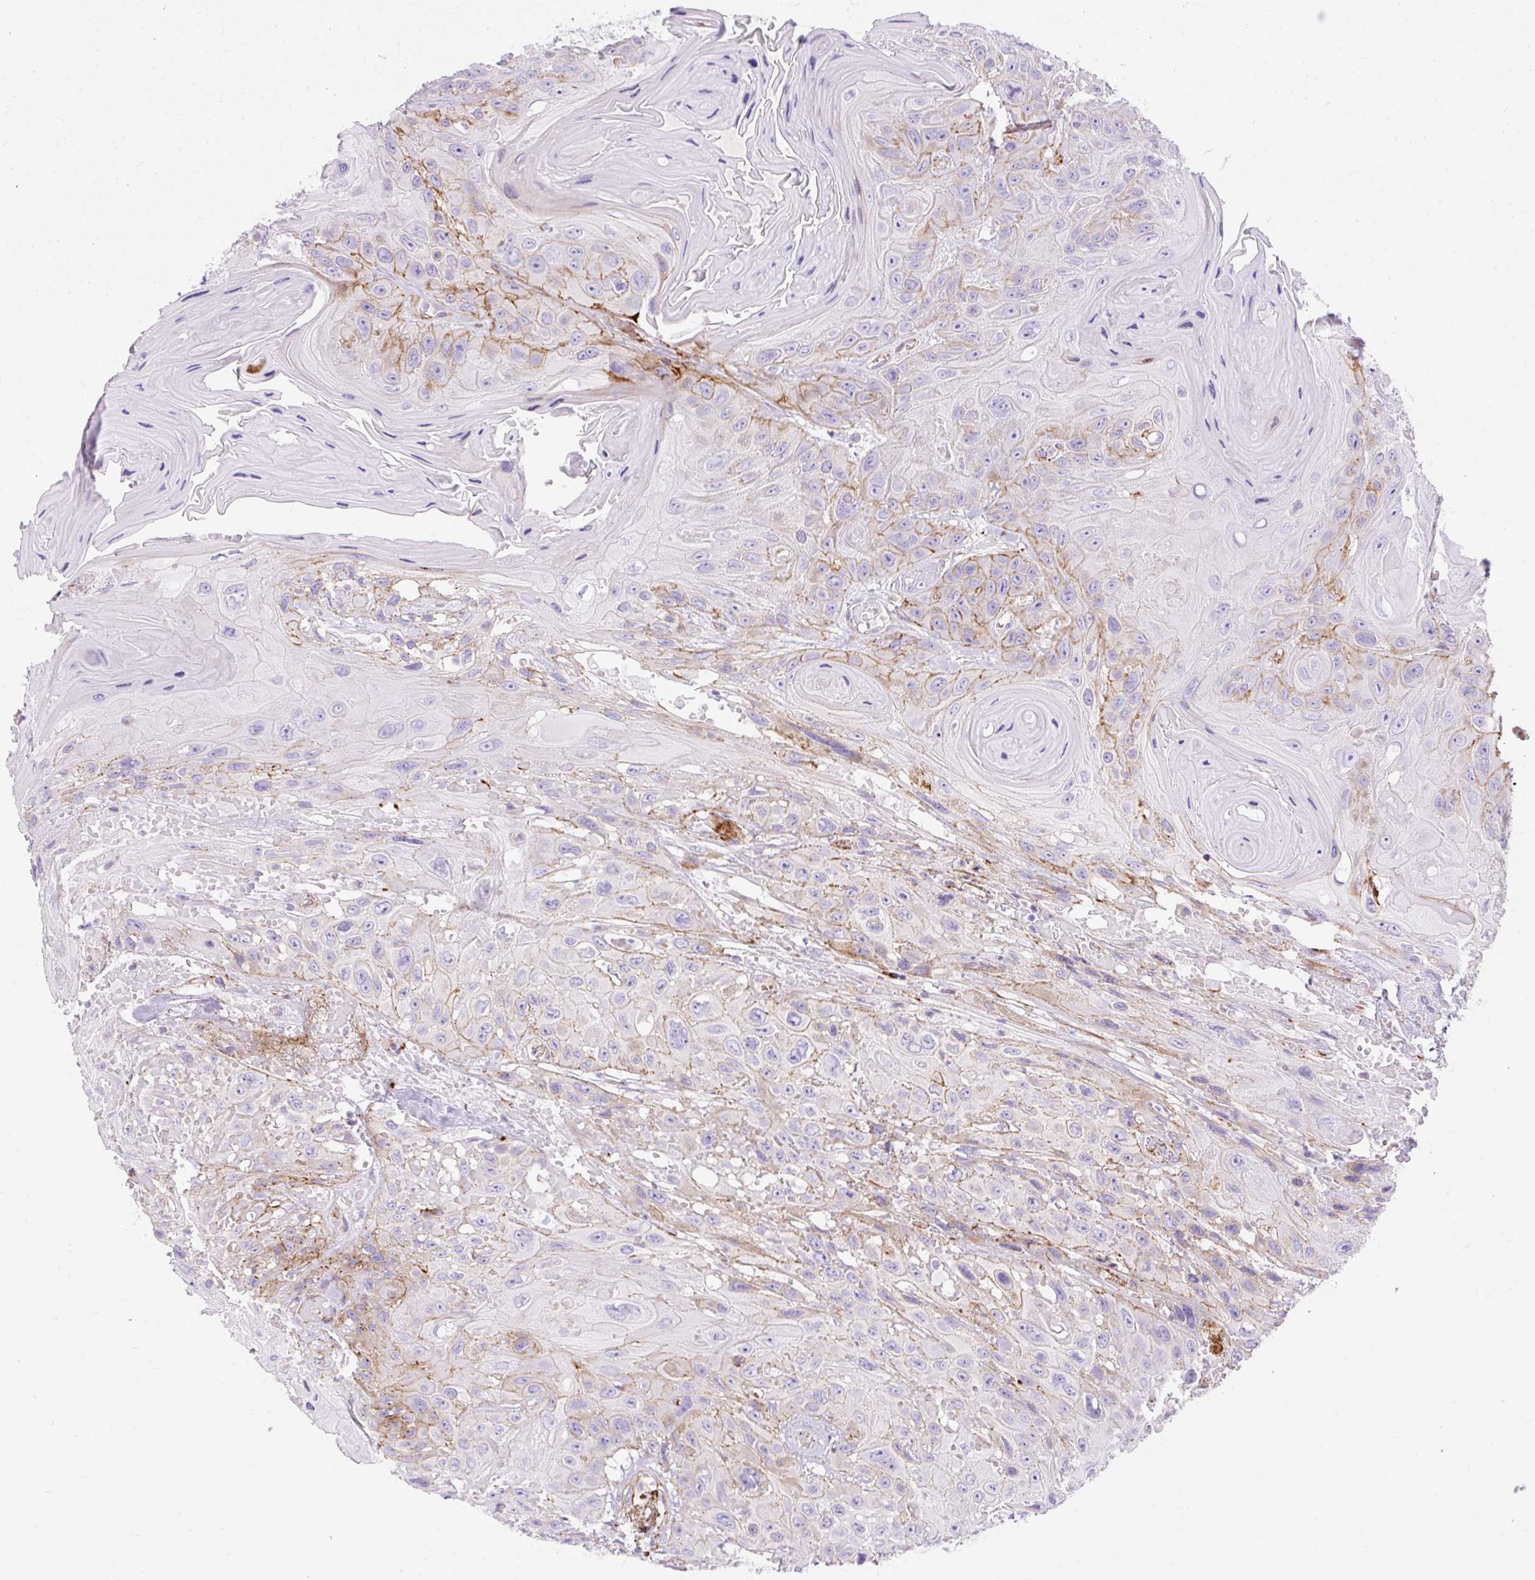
{"staining": {"intensity": "moderate", "quantity": "<25%", "location": "cytoplasmic/membranous"}, "tissue": "head and neck cancer", "cell_type": "Tumor cells", "image_type": "cancer", "snomed": [{"axis": "morphology", "description": "Squamous cell carcinoma, NOS"}, {"axis": "topography", "description": "Head-Neck"}], "caption": "DAB immunohistochemical staining of head and neck squamous cell carcinoma exhibits moderate cytoplasmic/membranous protein positivity in about <25% of tumor cells.", "gene": "CORO7-PAM16", "patient": {"sex": "female", "age": 59}}